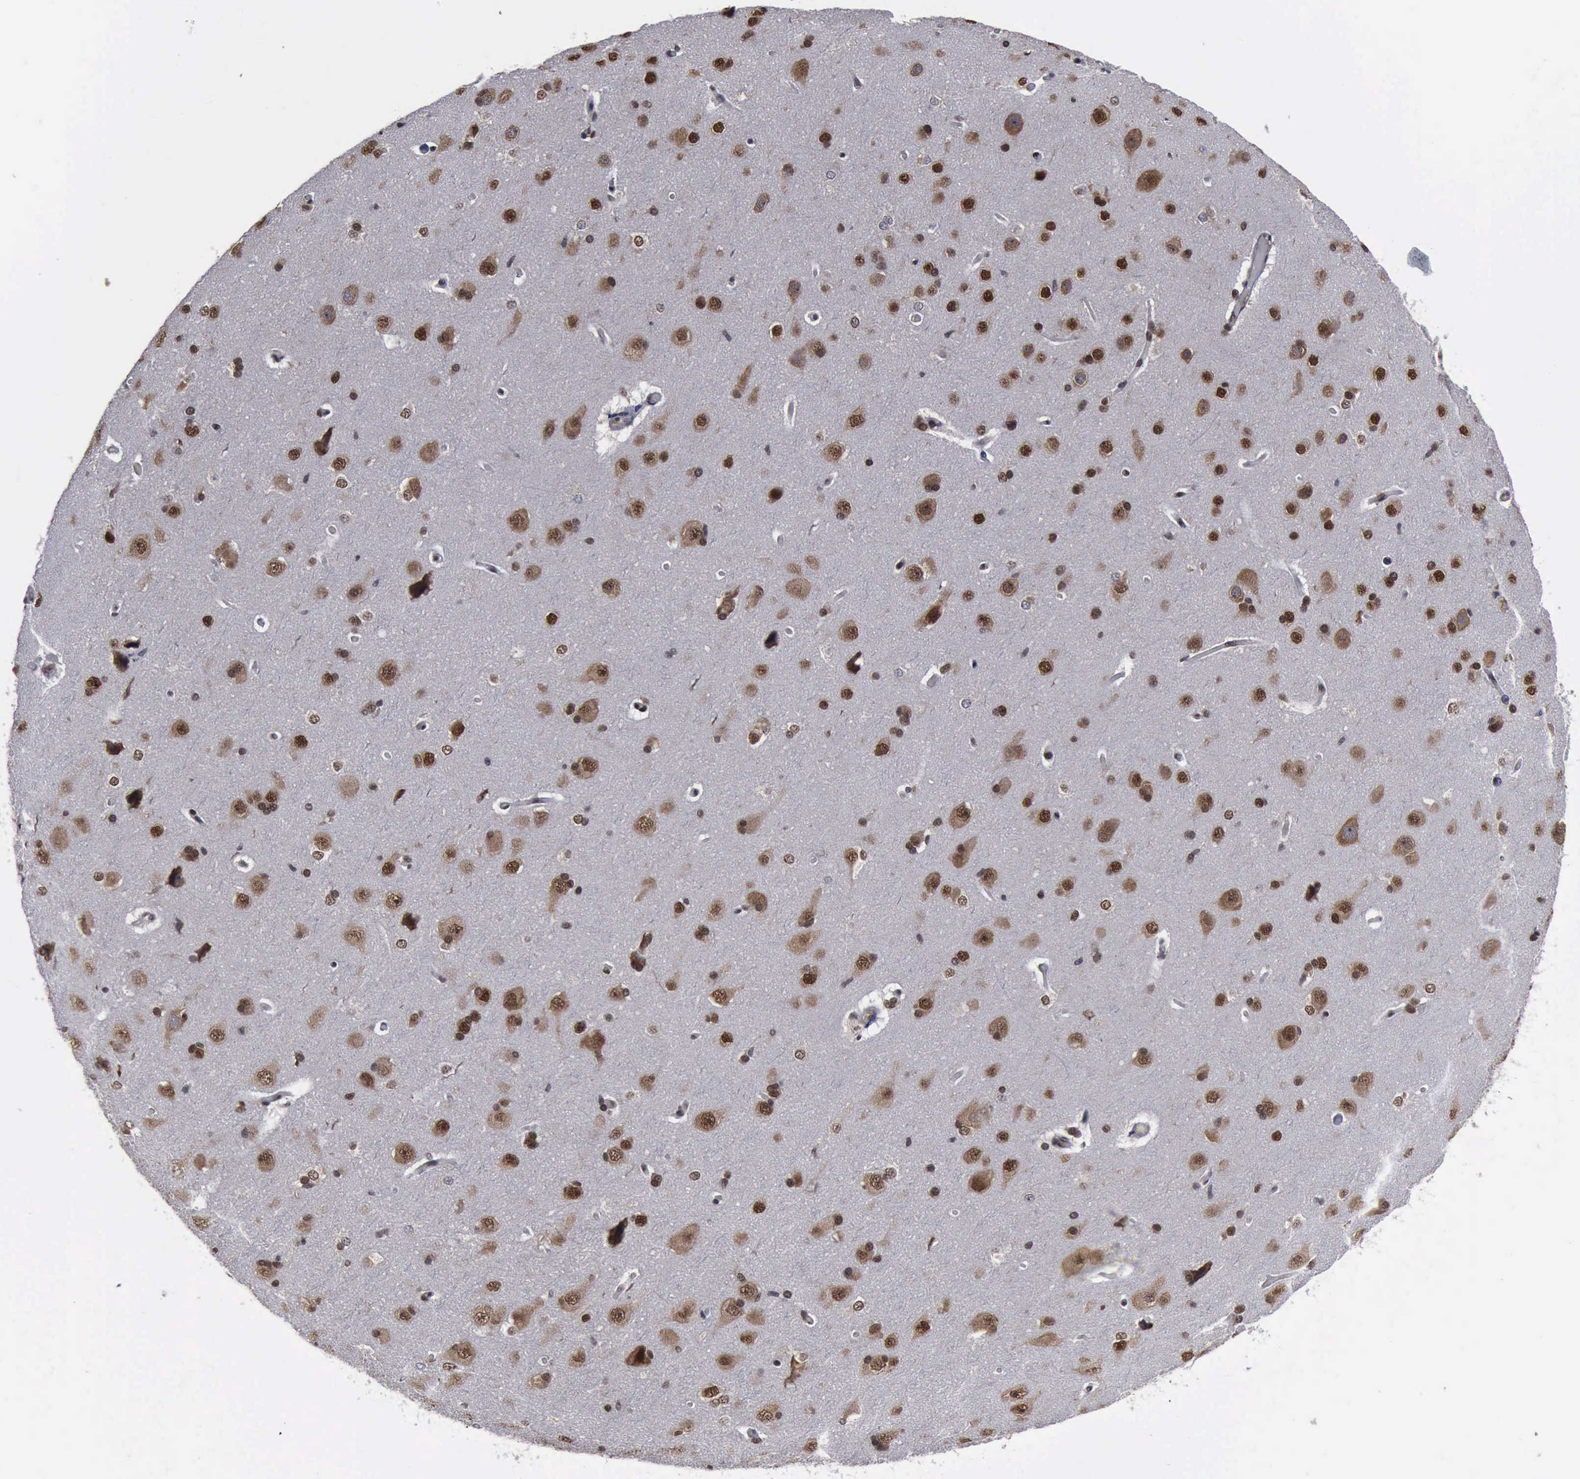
{"staining": {"intensity": "weak", "quantity": ">75%", "location": "nuclear"}, "tissue": "cerebral cortex", "cell_type": "Endothelial cells", "image_type": "normal", "snomed": [{"axis": "morphology", "description": "Normal tissue, NOS"}, {"axis": "topography", "description": "Cerebral cortex"}], "caption": "This image shows immunohistochemistry staining of unremarkable human cerebral cortex, with low weak nuclear staining in about >75% of endothelial cells.", "gene": "RTCB", "patient": {"sex": "female", "age": 45}}